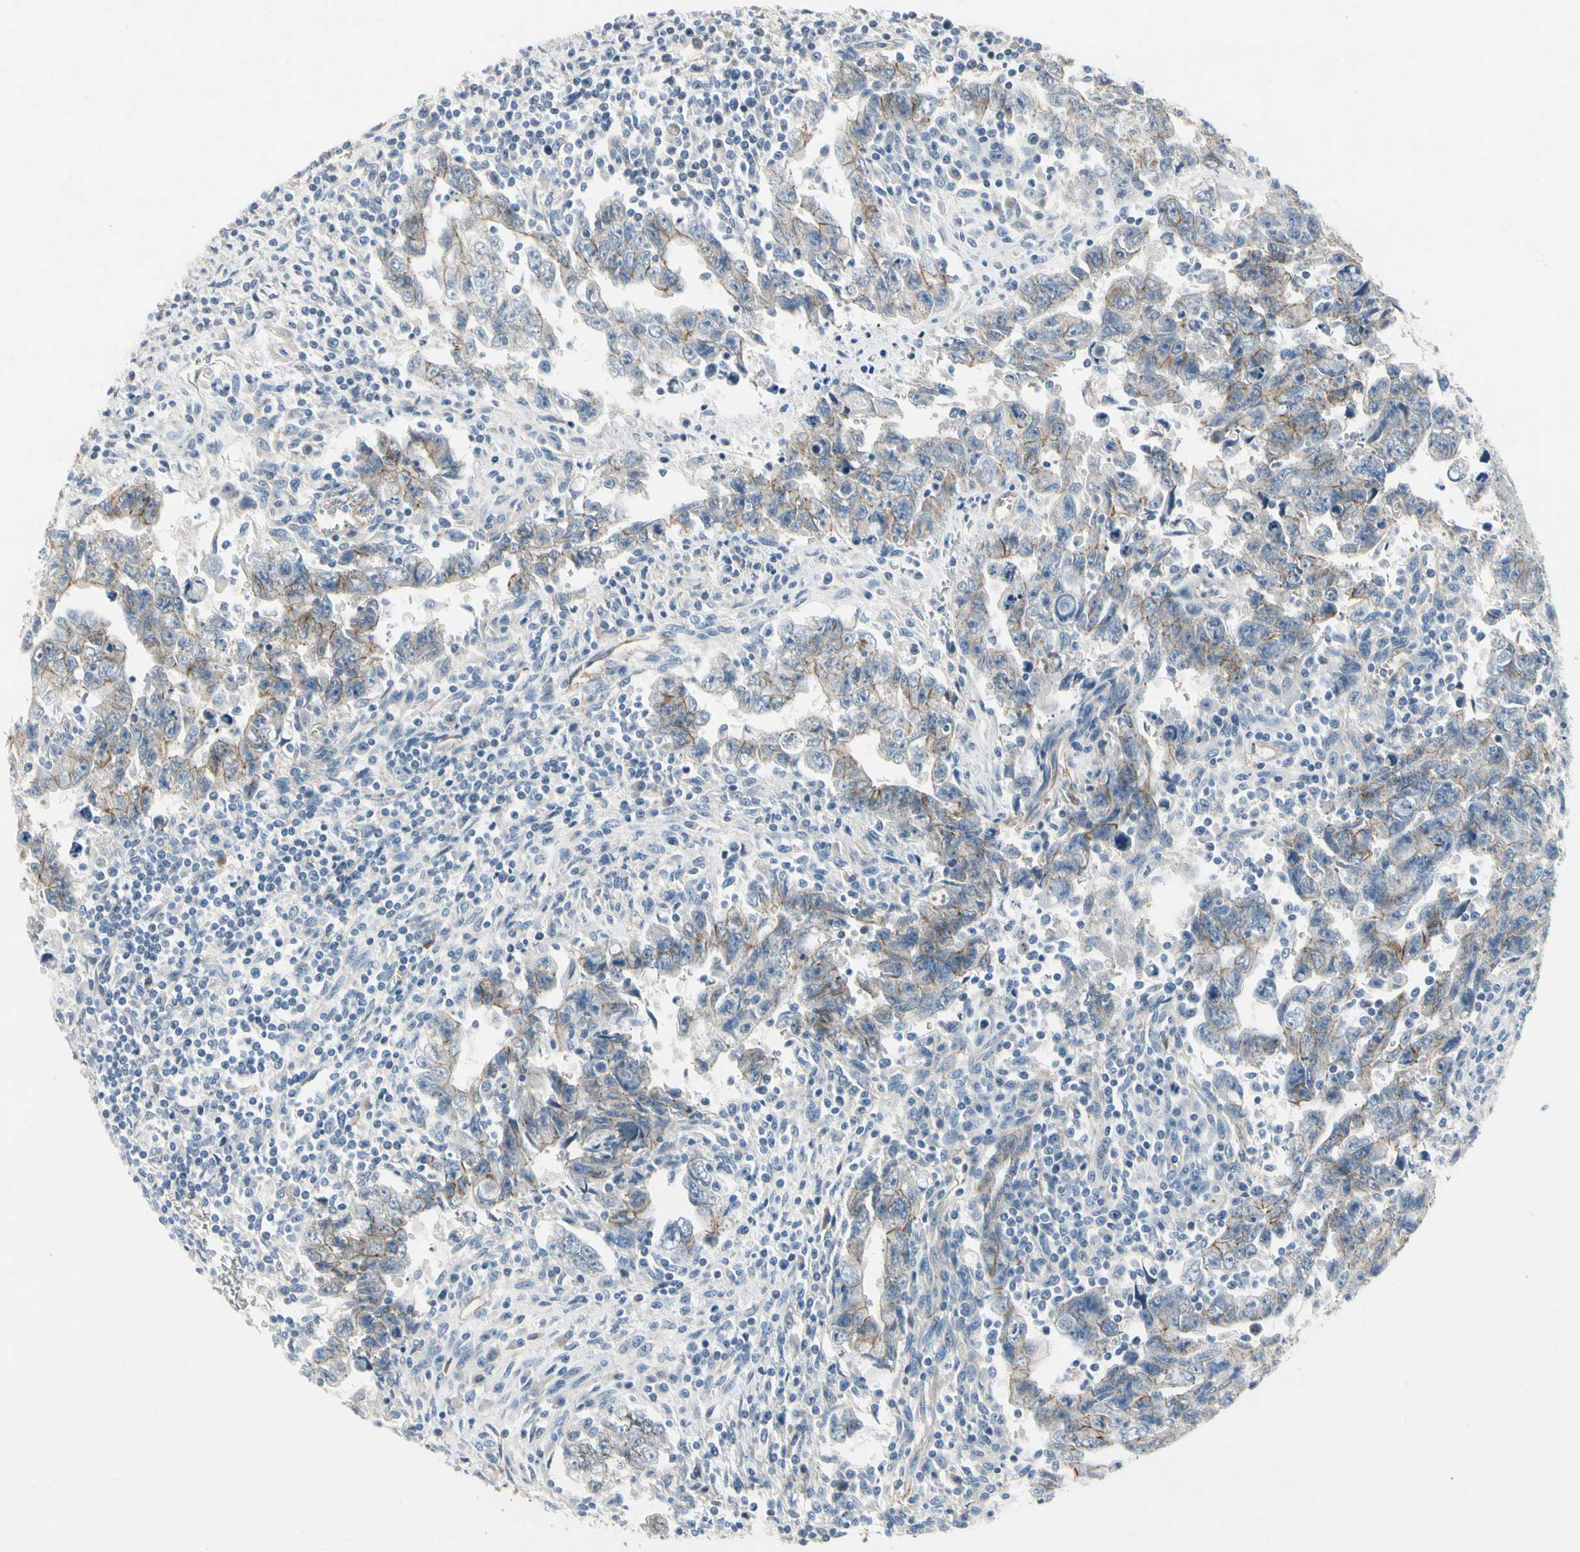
{"staining": {"intensity": "moderate", "quantity": "<25%", "location": "cytoplasmic/membranous"}, "tissue": "testis cancer", "cell_type": "Tumor cells", "image_type": "cancer", "snomed": [{"axis": "morphology", "description": "Carcinoma, Embryonal, NOS"}, {"axis": "topography", "description": "Testis"}], "caption": "Protein staining of embryonal carcinoma (testis) tissue exhibits moderate cytoplasmic/membranous staining in approximately <25% of tumor cells. (DAB IHC, brown staining for protein, blue staining for nuclei).", "gene": "LGR6", "patient": {"sex": "male", "age": 28}}